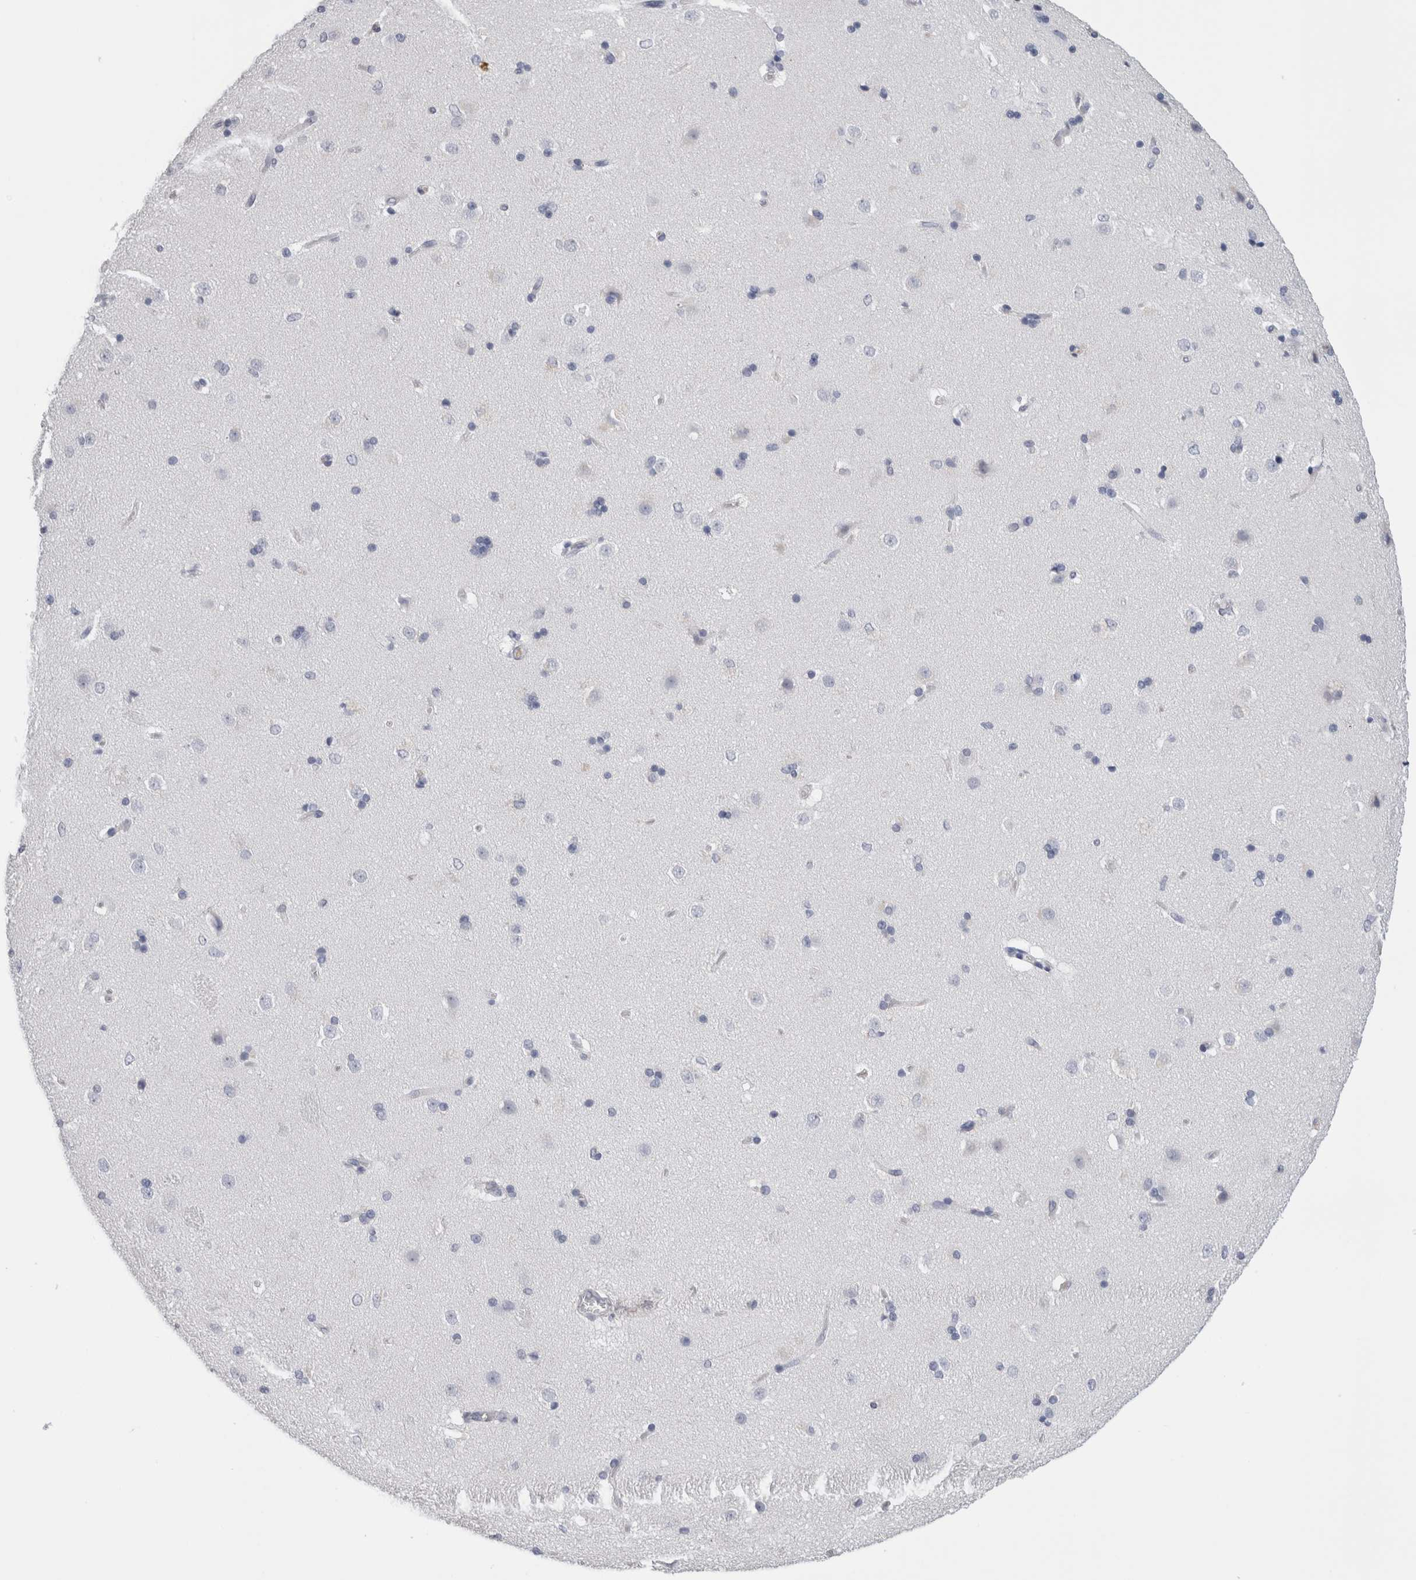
{"staining": {"intensity": "negative", "quantity": "none", "location": "none"}, "tissue": "caudate", "cell_type": "Glial cells", "image_type": "normal", "snomed": [{"axis": "morphology", "description": "Normal tissue, NOS"}, {"axis": "topography", "description": "Lateral ventricle wall"}], "caption": "IHC of unremarkable caudate demonstrates no staining in glial cells. (DAB (3,3'-diaminobenzidine) immunohistochemistry (IHC) with hematoxylin counter stain).", "gene": "FABP4", "patient": {"sex": "female", "age": 19}}